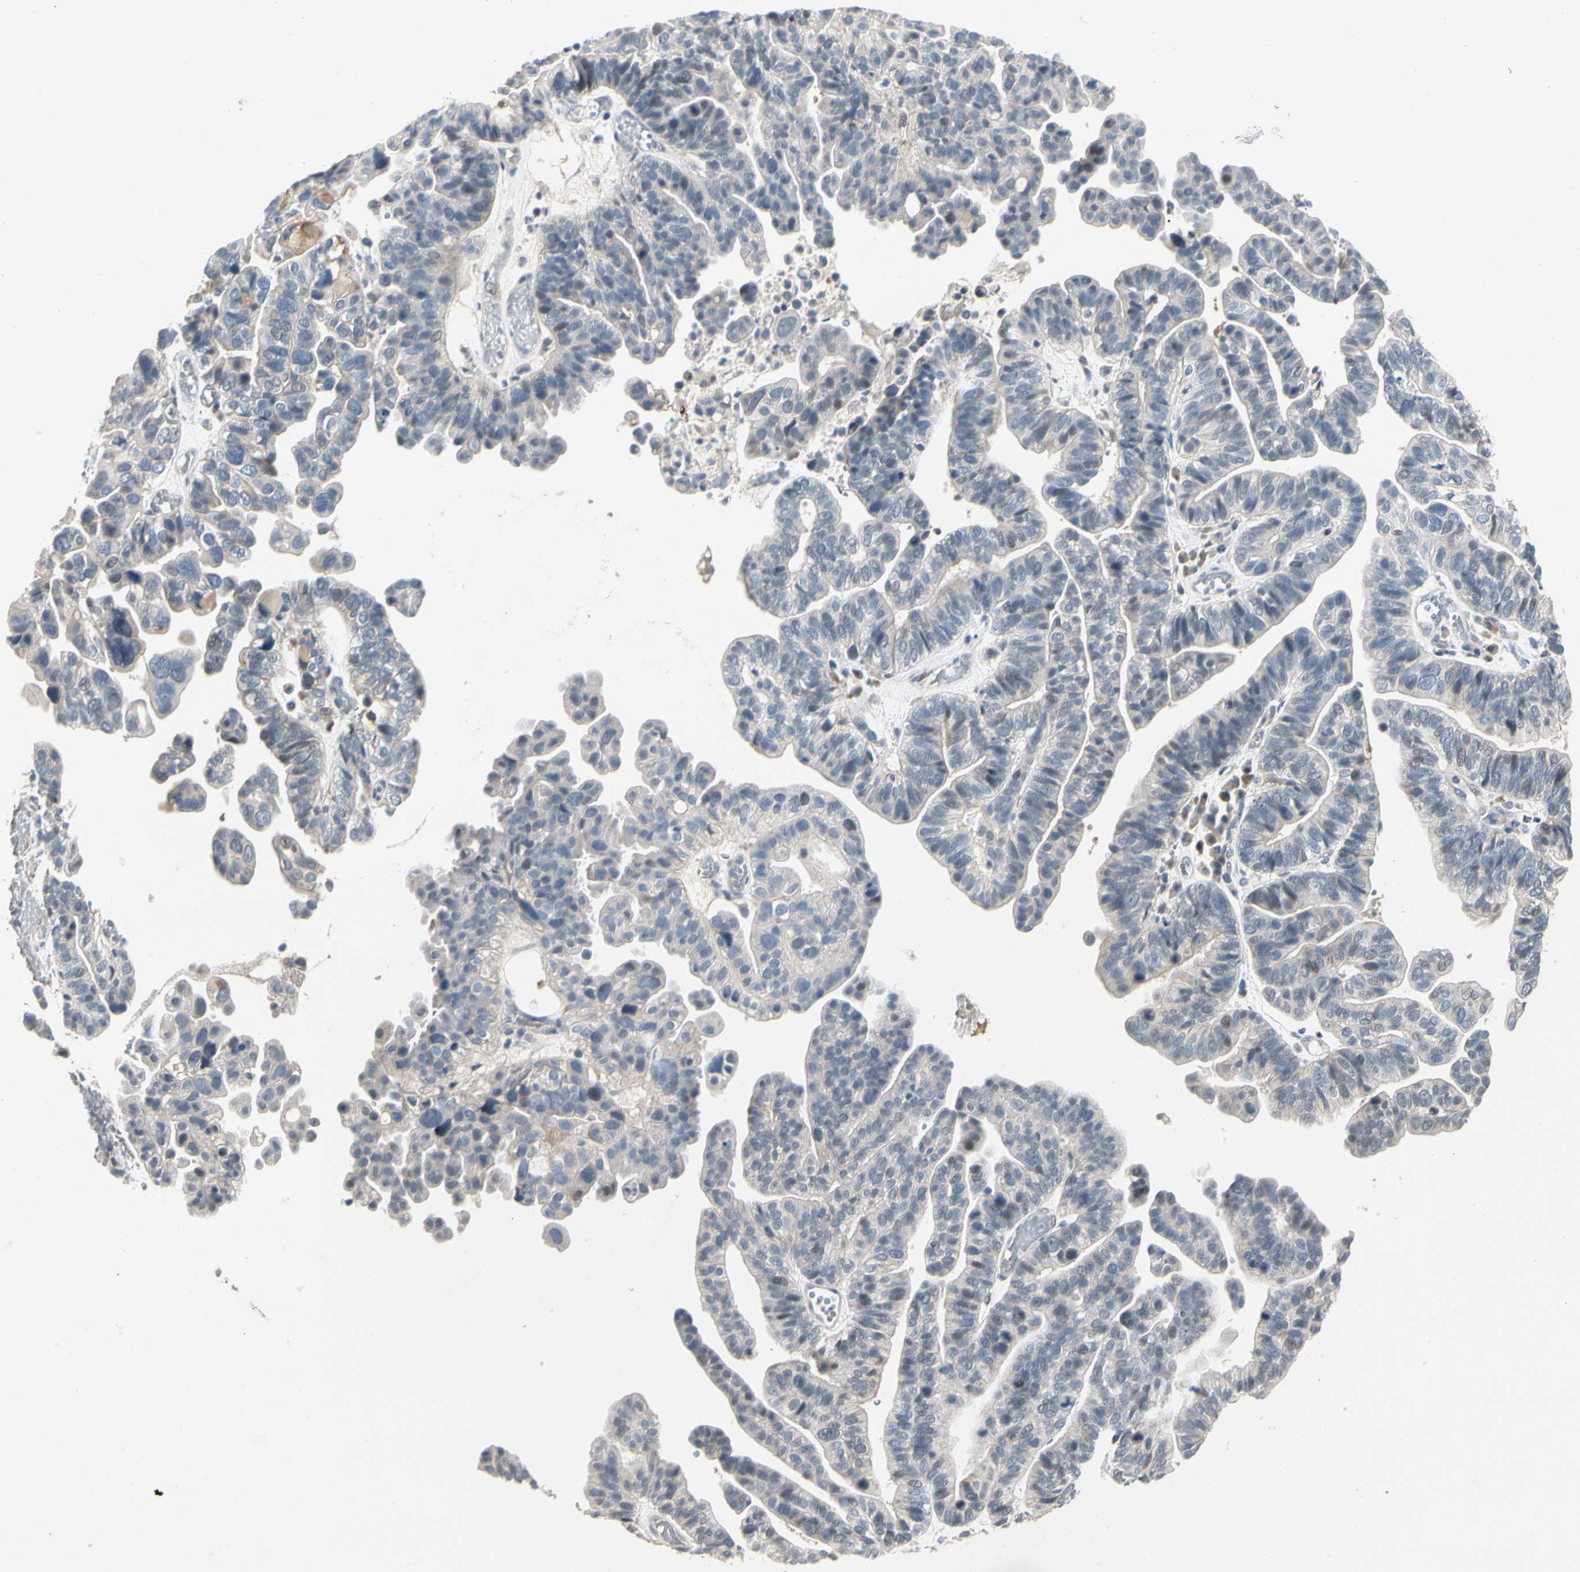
{"staining": {"intensity": "negative", "quantity": "none", "location": "none"}, "tissue": "ovarian cancer", "cell_type": "Tumor cells", "image_type": "cancer", "snomed": [{"axis": "morphology", "description": "Cystadenocarcinoma, serous, NOS"}, {"axis": "topography", "description": "Ovary"}], "caption": "Immunohistochemical staining of ovarian cancer exhibits no significant staining in tumor cells. (DAB (3,3'-diaminobenzidine) immunohistochemistry (IHC), high magnification).", "gene": "GREM1", "patient": {"sex": "female", "age": 56}}